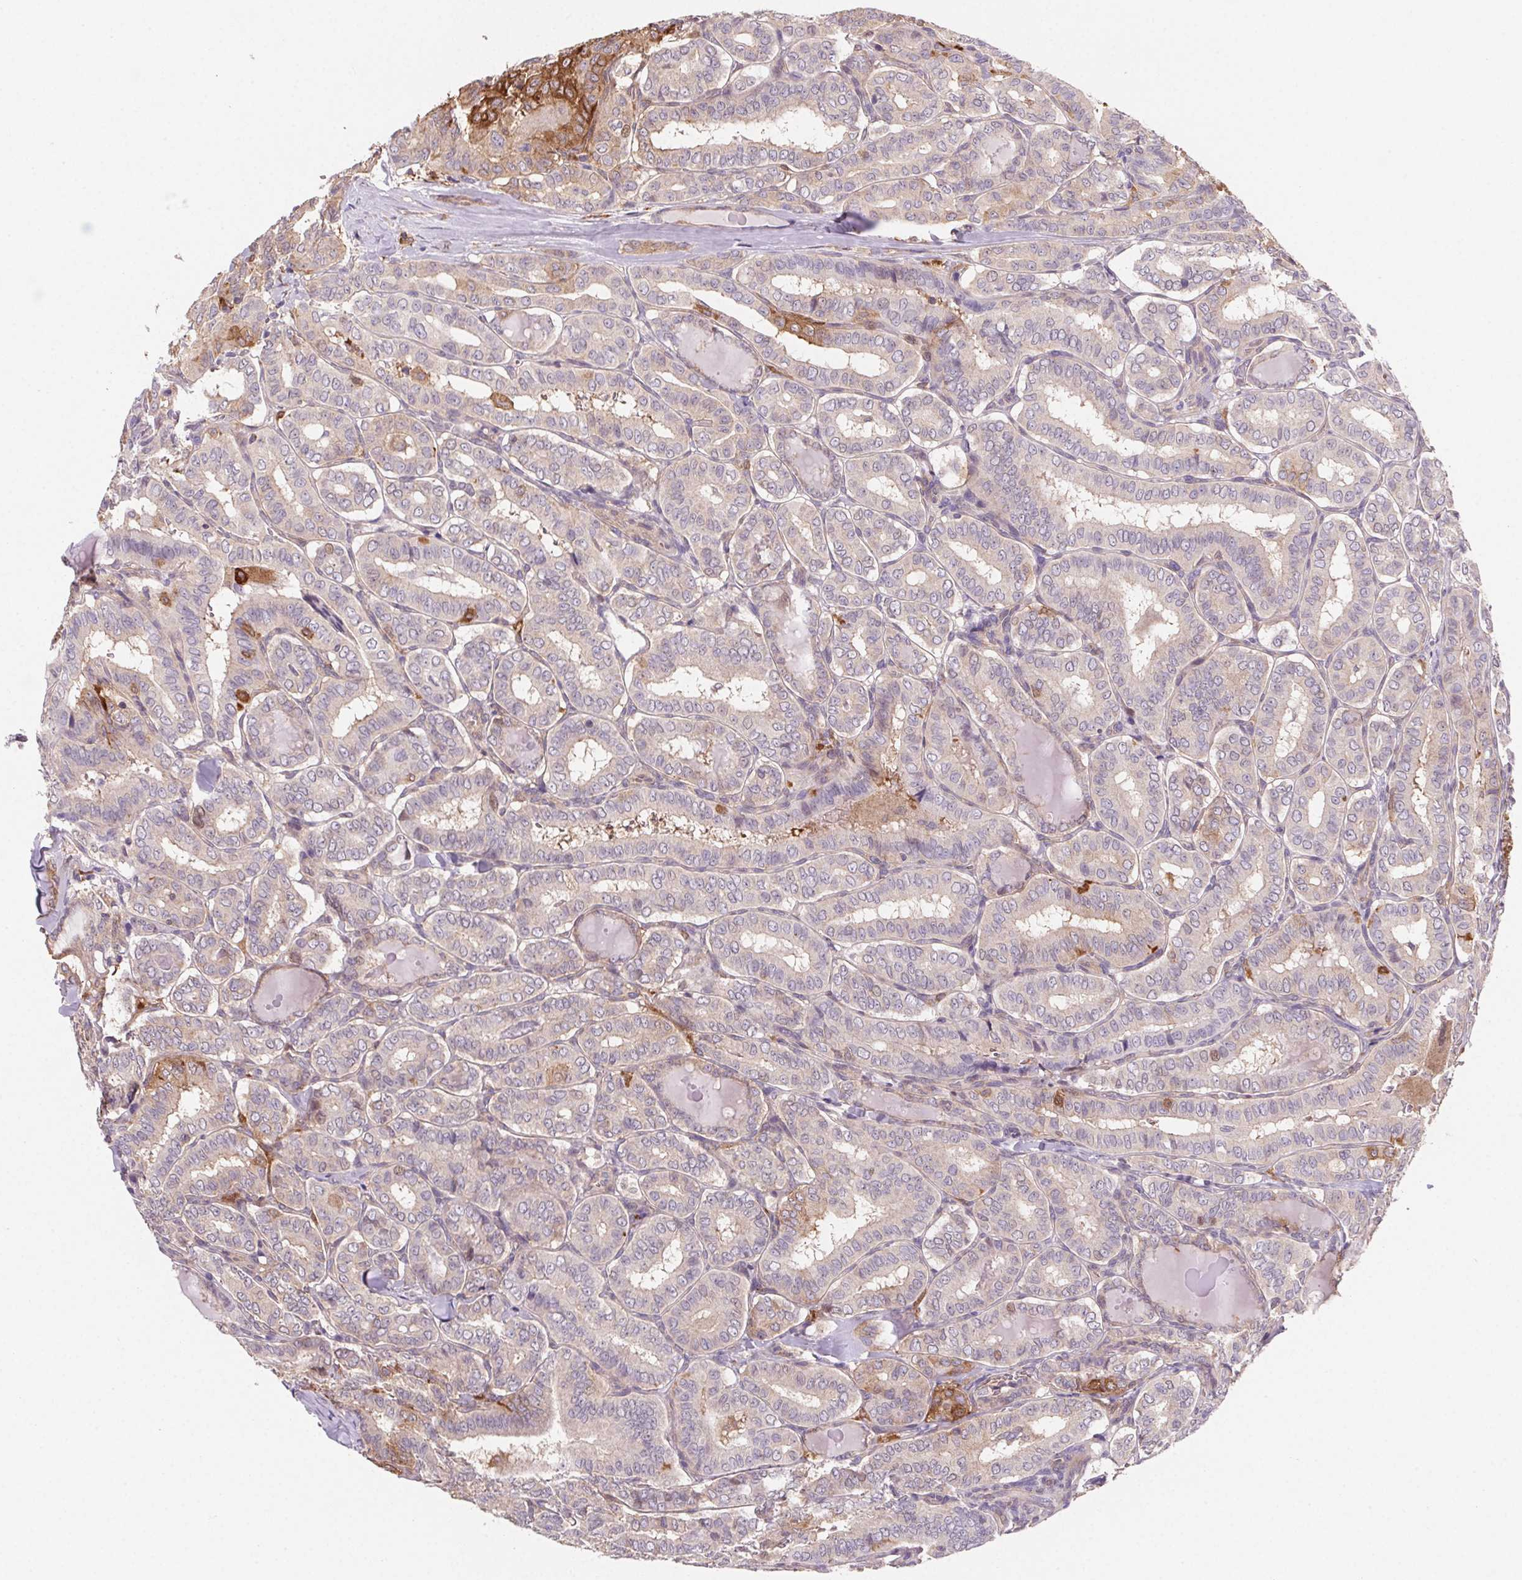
{"staining": {"intensity": "strong", "quantity": "<25%", "location": "cytoplasmic/membranous"}, "tissue": "thyroid cancer", "cell_type": "Tumor cells", "image_type": "cancer", "snomed": [{"axis": "morphology", "description": "Papillary adenocarcinoma, NOS"}, {"axis": "morphology", "description": "Papillary adenoma metastatic"}, {"axis": "topography", "description": "Thyroid gland"}], "caption": "A photomicrograph showing strong cytoplasmic/membranous expression in approximately <25% of tumor cells in papillary adenocarcinoma (thyroid), as visualized by brown immunohistochemical staining.", "gene": "GBP1", "patient": {"sex": "female", "age": 50}}